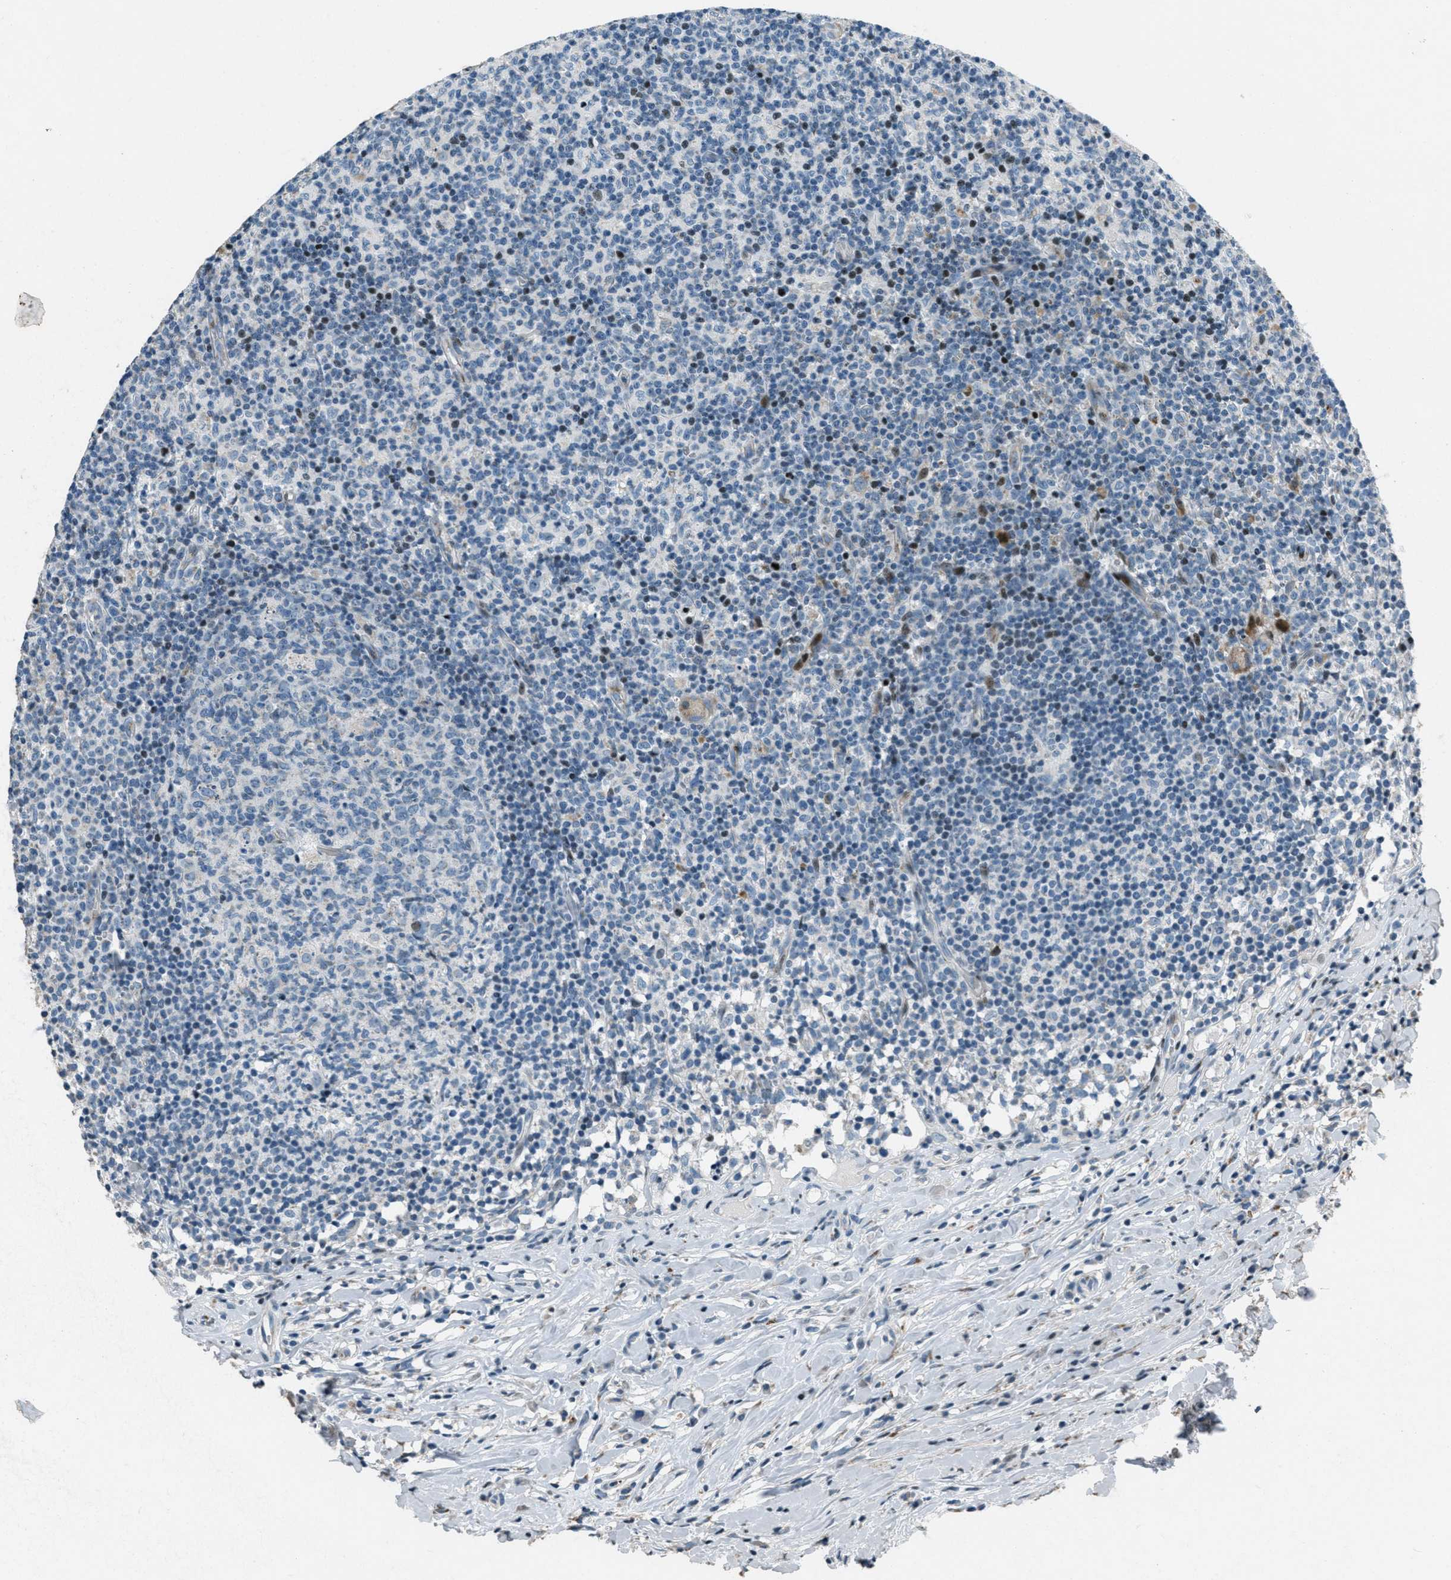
{"staining": {"intensity": "moderate", "quantity": "25%-75%", "location": "nuclear"}, "tissue": "lymph node", "cell_type": "Germinal center cells", "image_type": "normal", "snomed": [{"axis": "morphology", "description": "Normal tissue, NOS"}, {"axis": "morphology", "description": "Inflammation, NOS"}, {"axis": "topography", "description": "Lymph node"}], "caption": "Approximately 25%-75% of germinal center cells in unremarkable human lymph node reveal moderate nuclear protein expression as visualized by brown immunohistochemical staining.", "gene": "GPC6", "patient": {"sex": "male", "age": 55}}